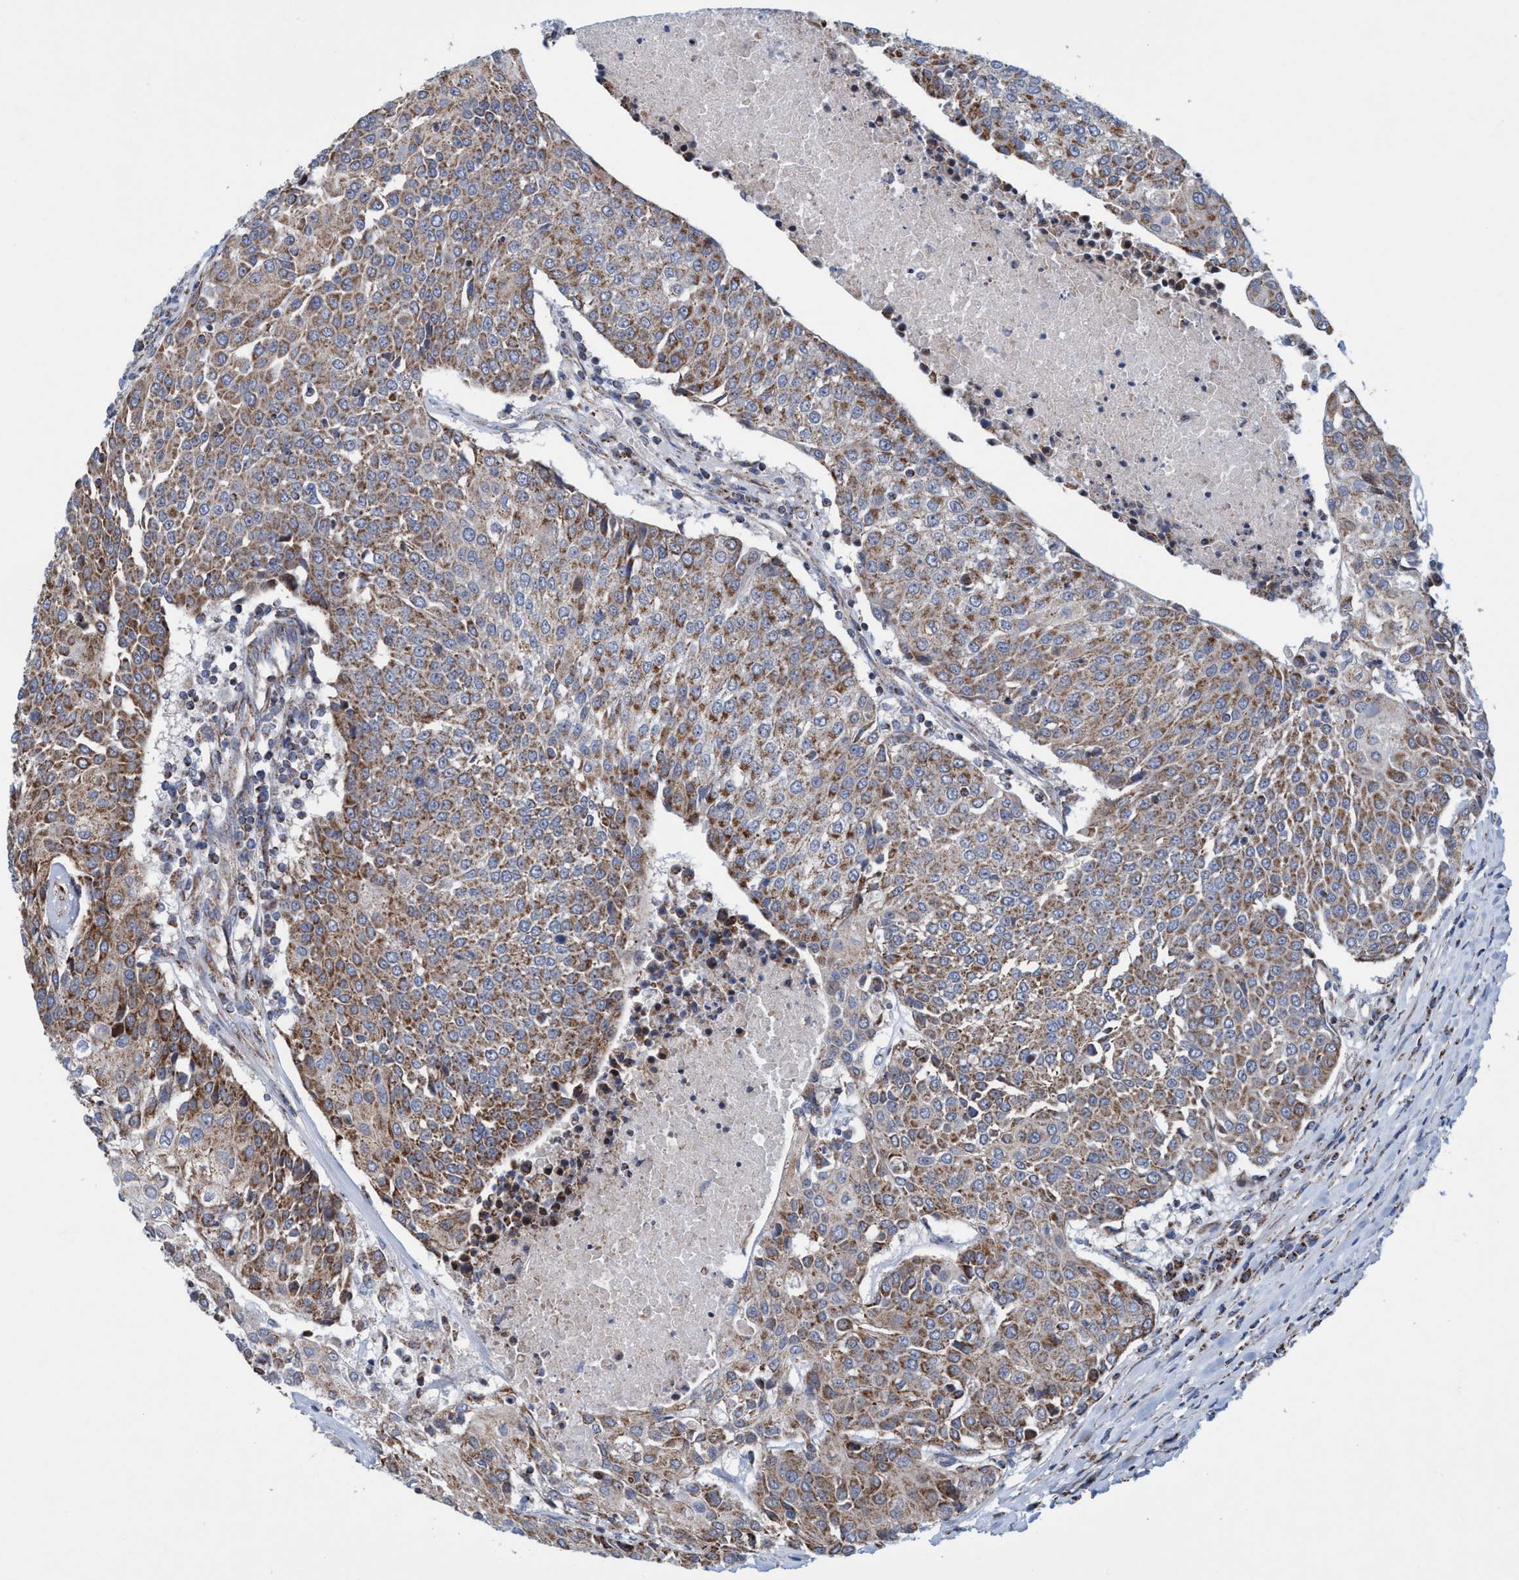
{"staining": {"intensity": "moderate", "quantity": ">75%", "location": "cytoplasmic/membranous"}, "tissue": "urothelial cancer", "cell_type": "Tumor cells", "image_type": "cancer", "snomed": [{"axis": "morphology", "description": "Urothelial carcinoma, High grade"}, {"axis": "topography", "description": "Urinary bladder"}], "caption": "Protein expression analysis of human urothelial cancer reveals moderate cytoplasmic/membranous expression in about >75% of tumor cells. (DAB IHC, brown staining for protein, blue staining for nuclei).", "gene": "POLR1F", "patient": {"sex": "female", "age": 85}}